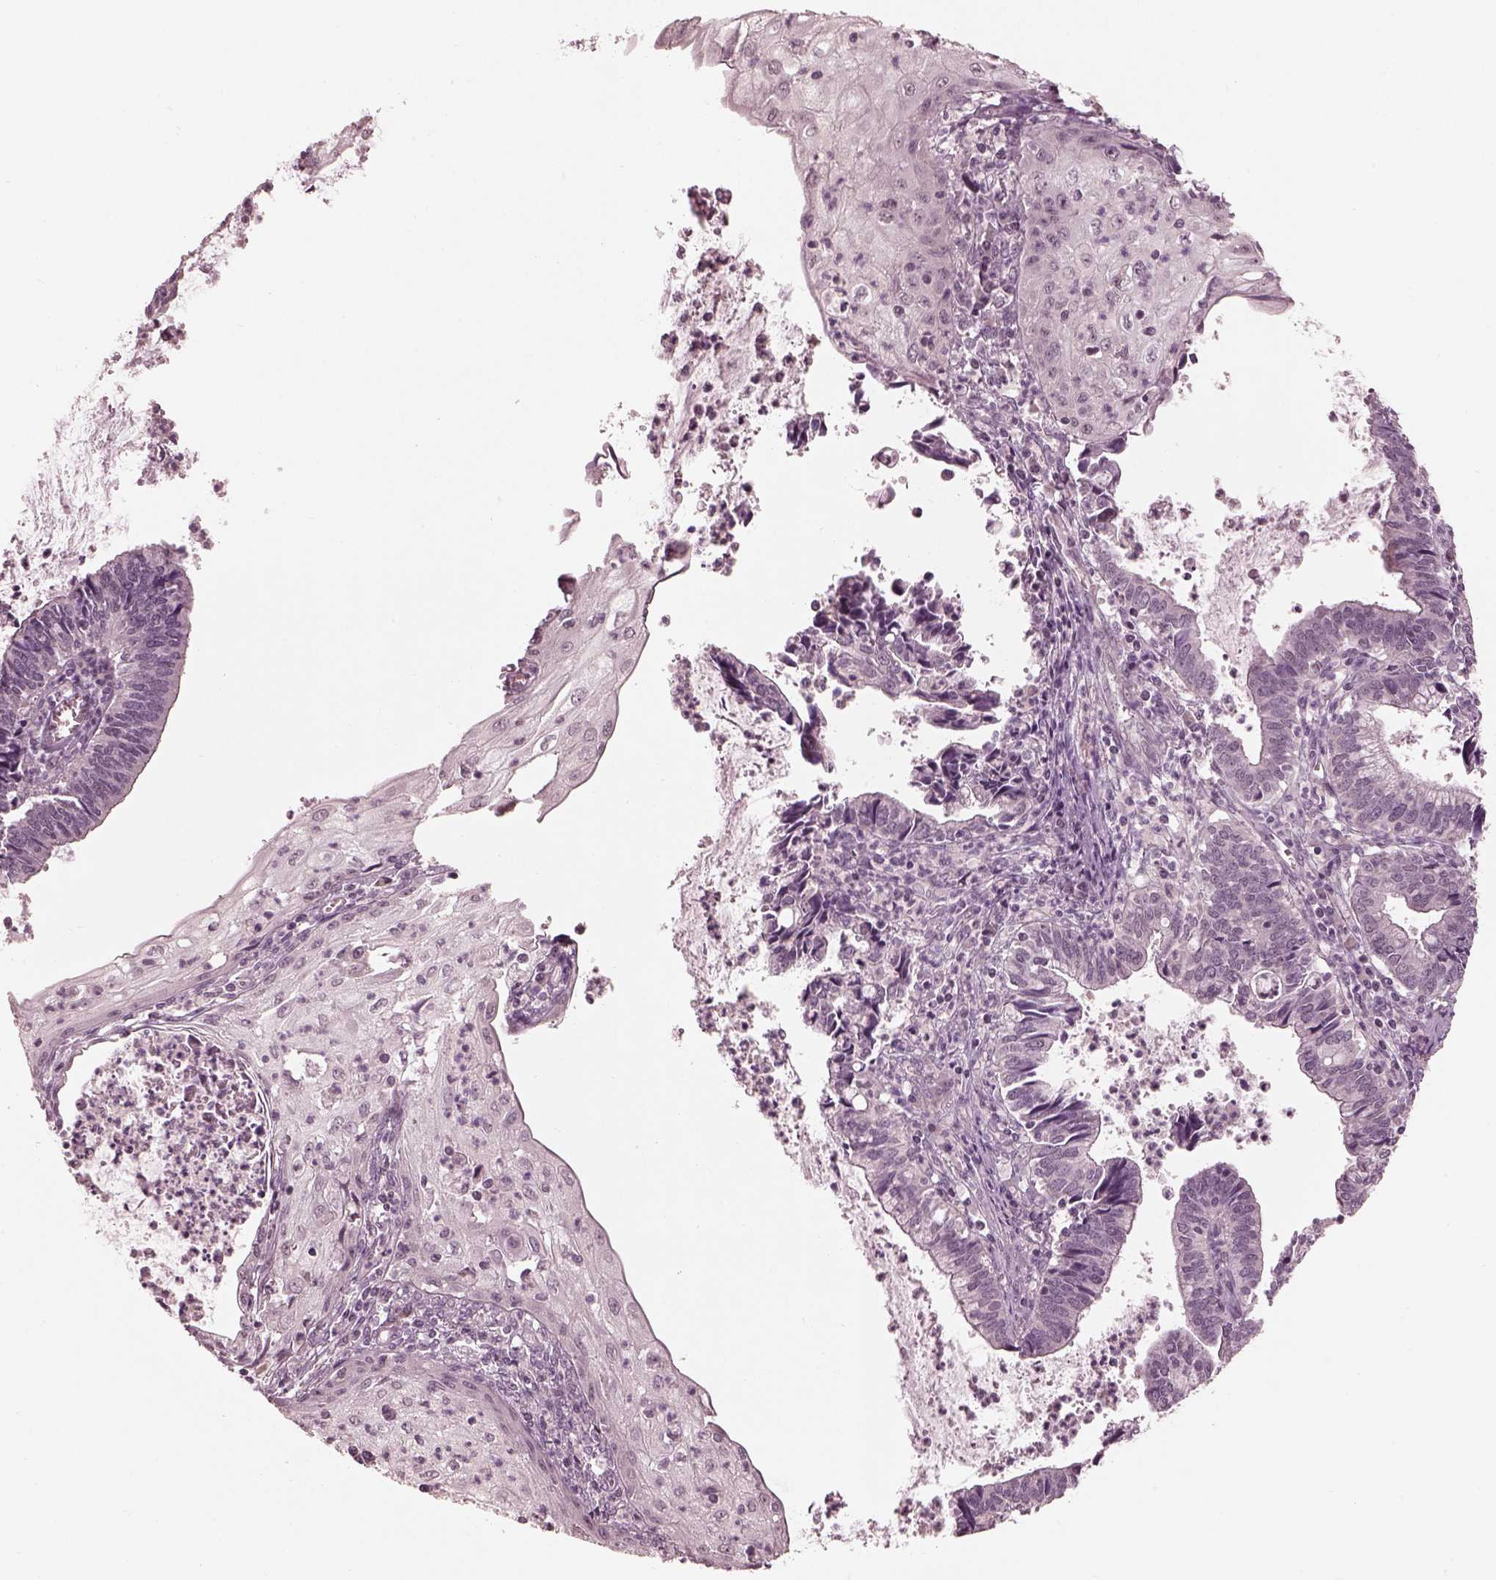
{"staining": {"intensity": "negative", "quantity": "none", "location": "none"}, "tissue": "cervical cancer", "cell_type": "Tumor cells", "image_type": "cancer", "snomed": [{"axis": "morphology", "description": "Adenocarcinoma, NOS"}, {"axis": "topography", "description": "Cervix"}], "caption": "Cervical cancer was stained to show a protein in brown. There is no significant positivity in tumor cells. (DAB (3,3'-diaminobenzidine) IHC, high magnification).", "gene": "IQCG", "patient": {"sex": "female", "age": 42}}